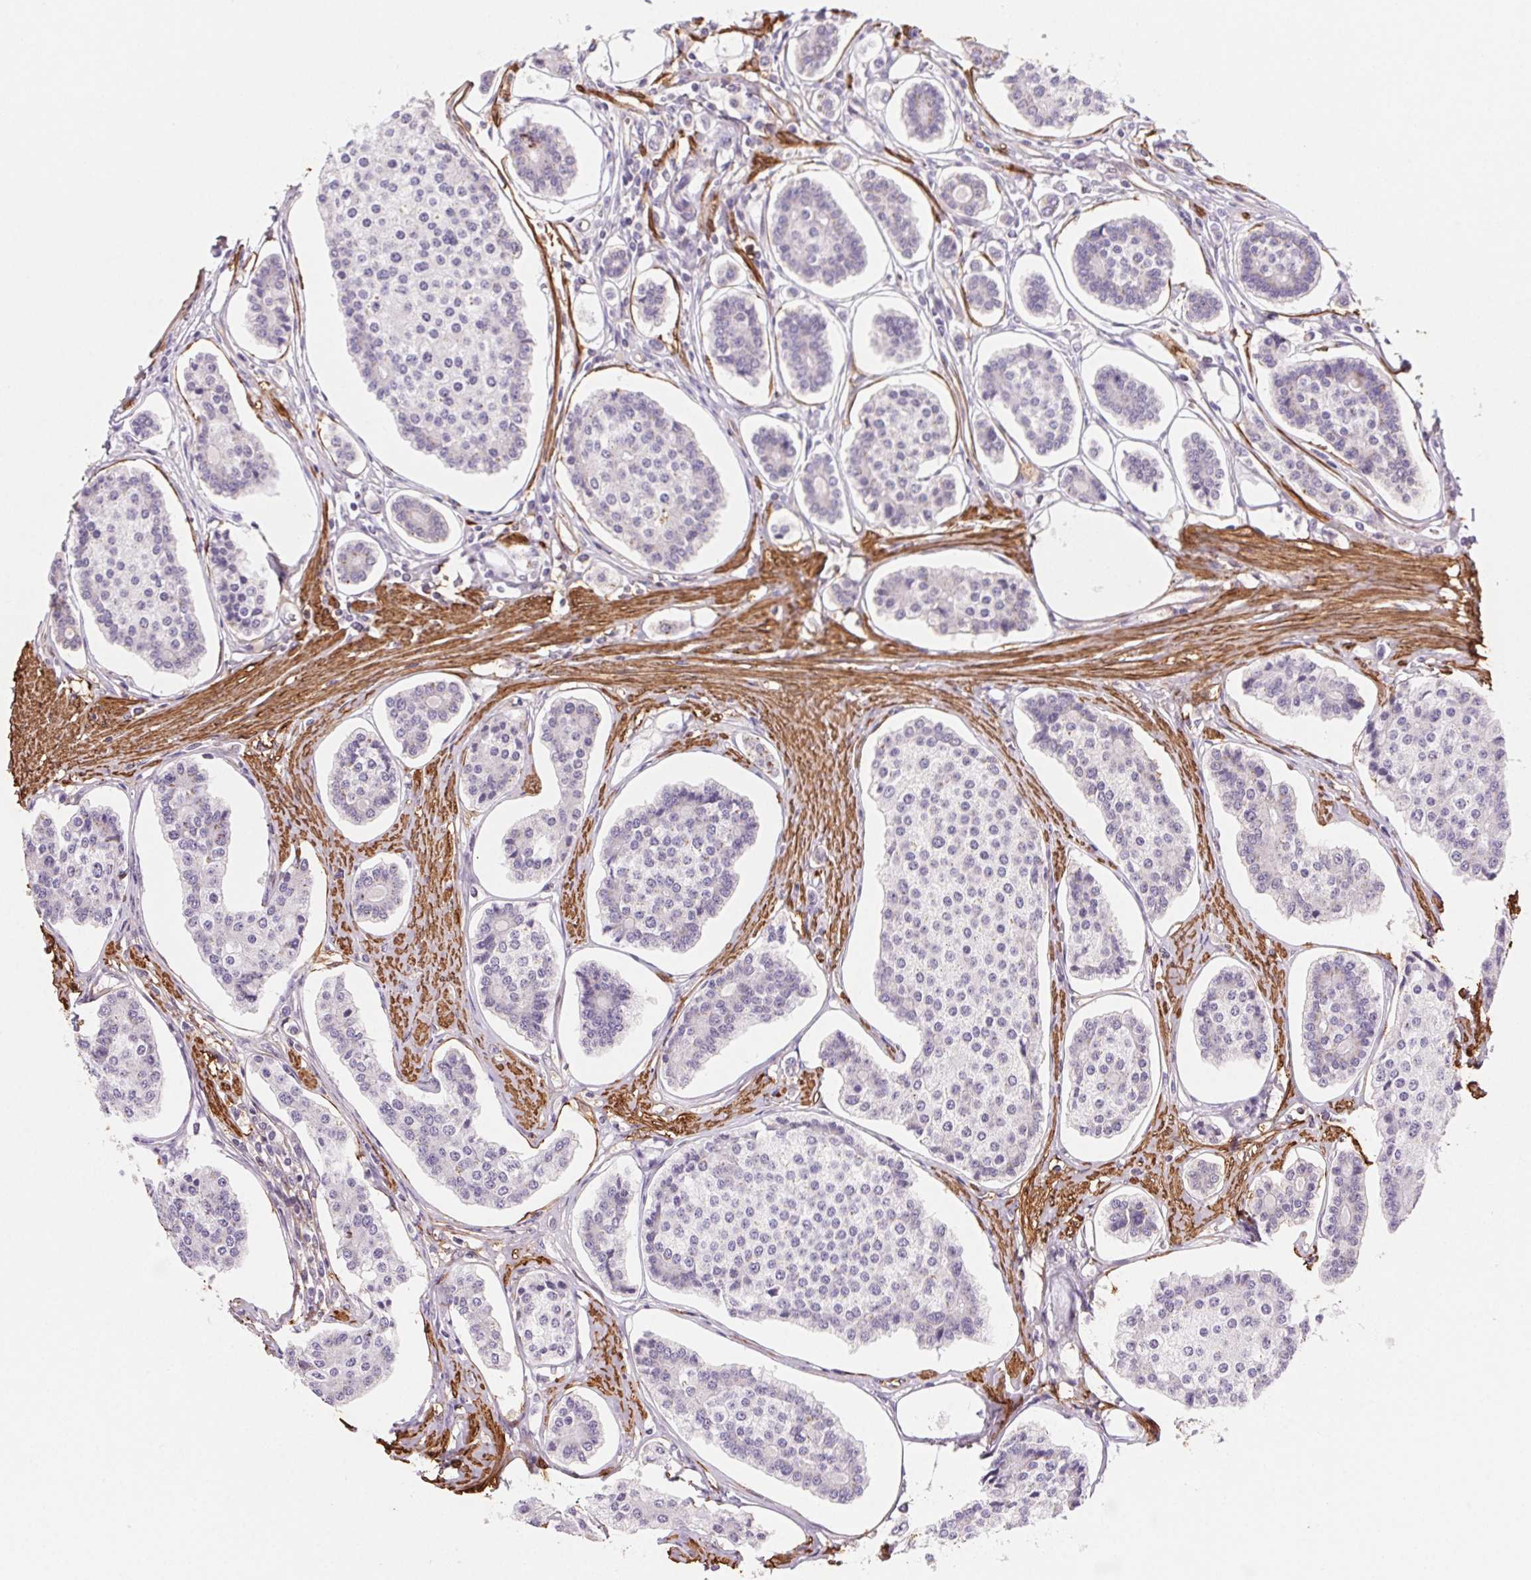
{"staining": {"intensity": "negative", "quantity": "none", "location": "none"}, "tissue": "carcinoid", "cell_type": "Tumor cells", "image_type": "cancer", "snomed": [{"axis": "morphology", "description": "Carcinoid, malignant, NOS"}, {"axis": "topography", "description": "Small intestine"}], "caption": "The image displays no staining of tumor cells in carcinoid (malignant).", "gene": "GPX8", "patient": {"sex": "female", "age": 65}}